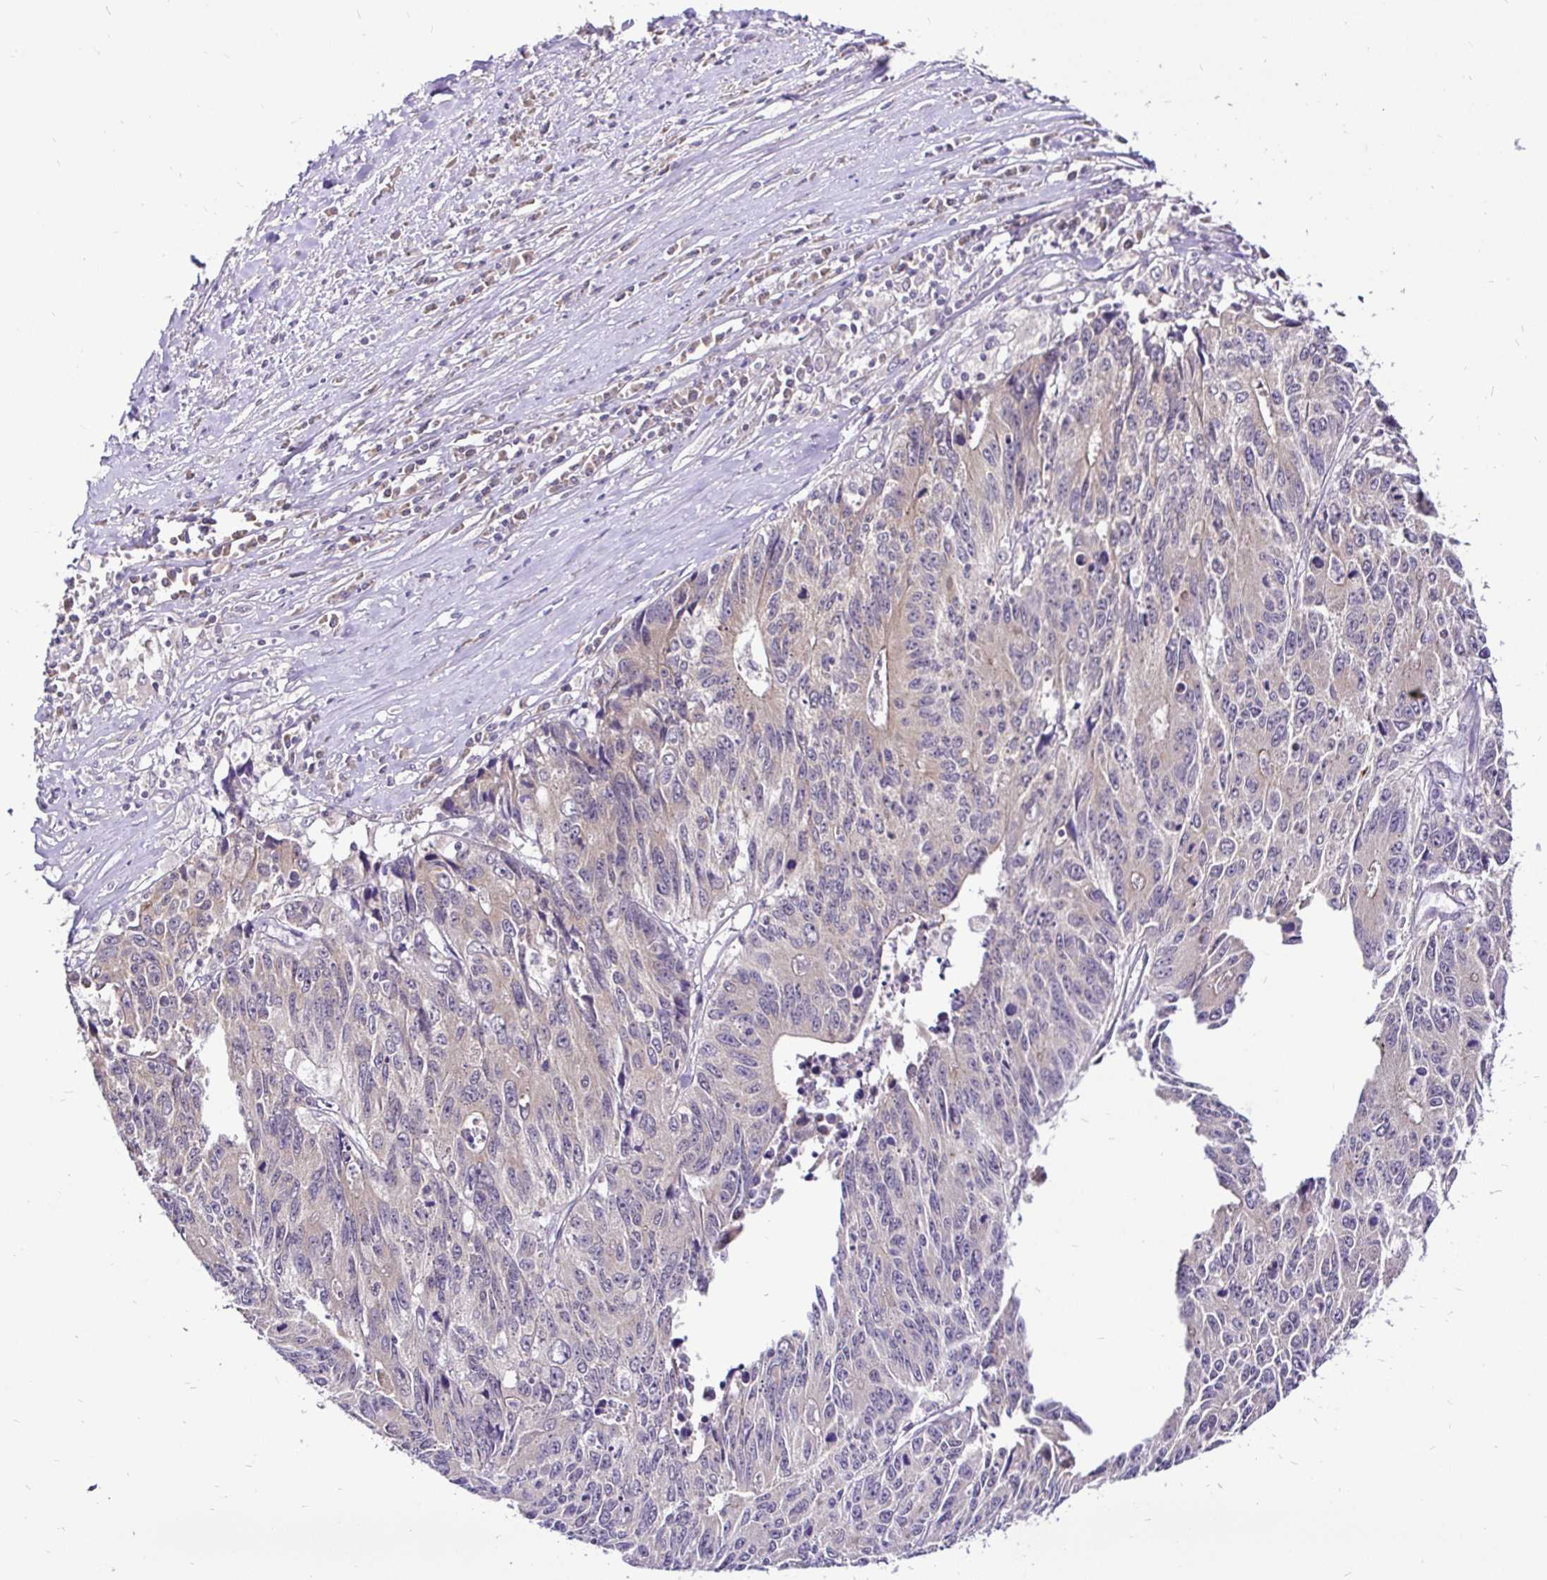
{"staining": {"intensity": "negative", "quantity": "none", "location": "none"}, "tissue": "liver cancer", "cell_type": "Tumor cells", "image_type": "cancer", "snomed": [{"axis": "morphology", "description": "Cholangiocarcinoma"}, {"axis": "topography", "description": "Liver"}], "caption": "High magnification brightfield microscopy of liver cancer (cholangiocarcinoma) stained with DAB (brown) and counterstained with hematoxylin (blue): tumor cells show no significant positivity.", "gene": "UBE2M", "patient": {"sex": "male", "age": 65}}